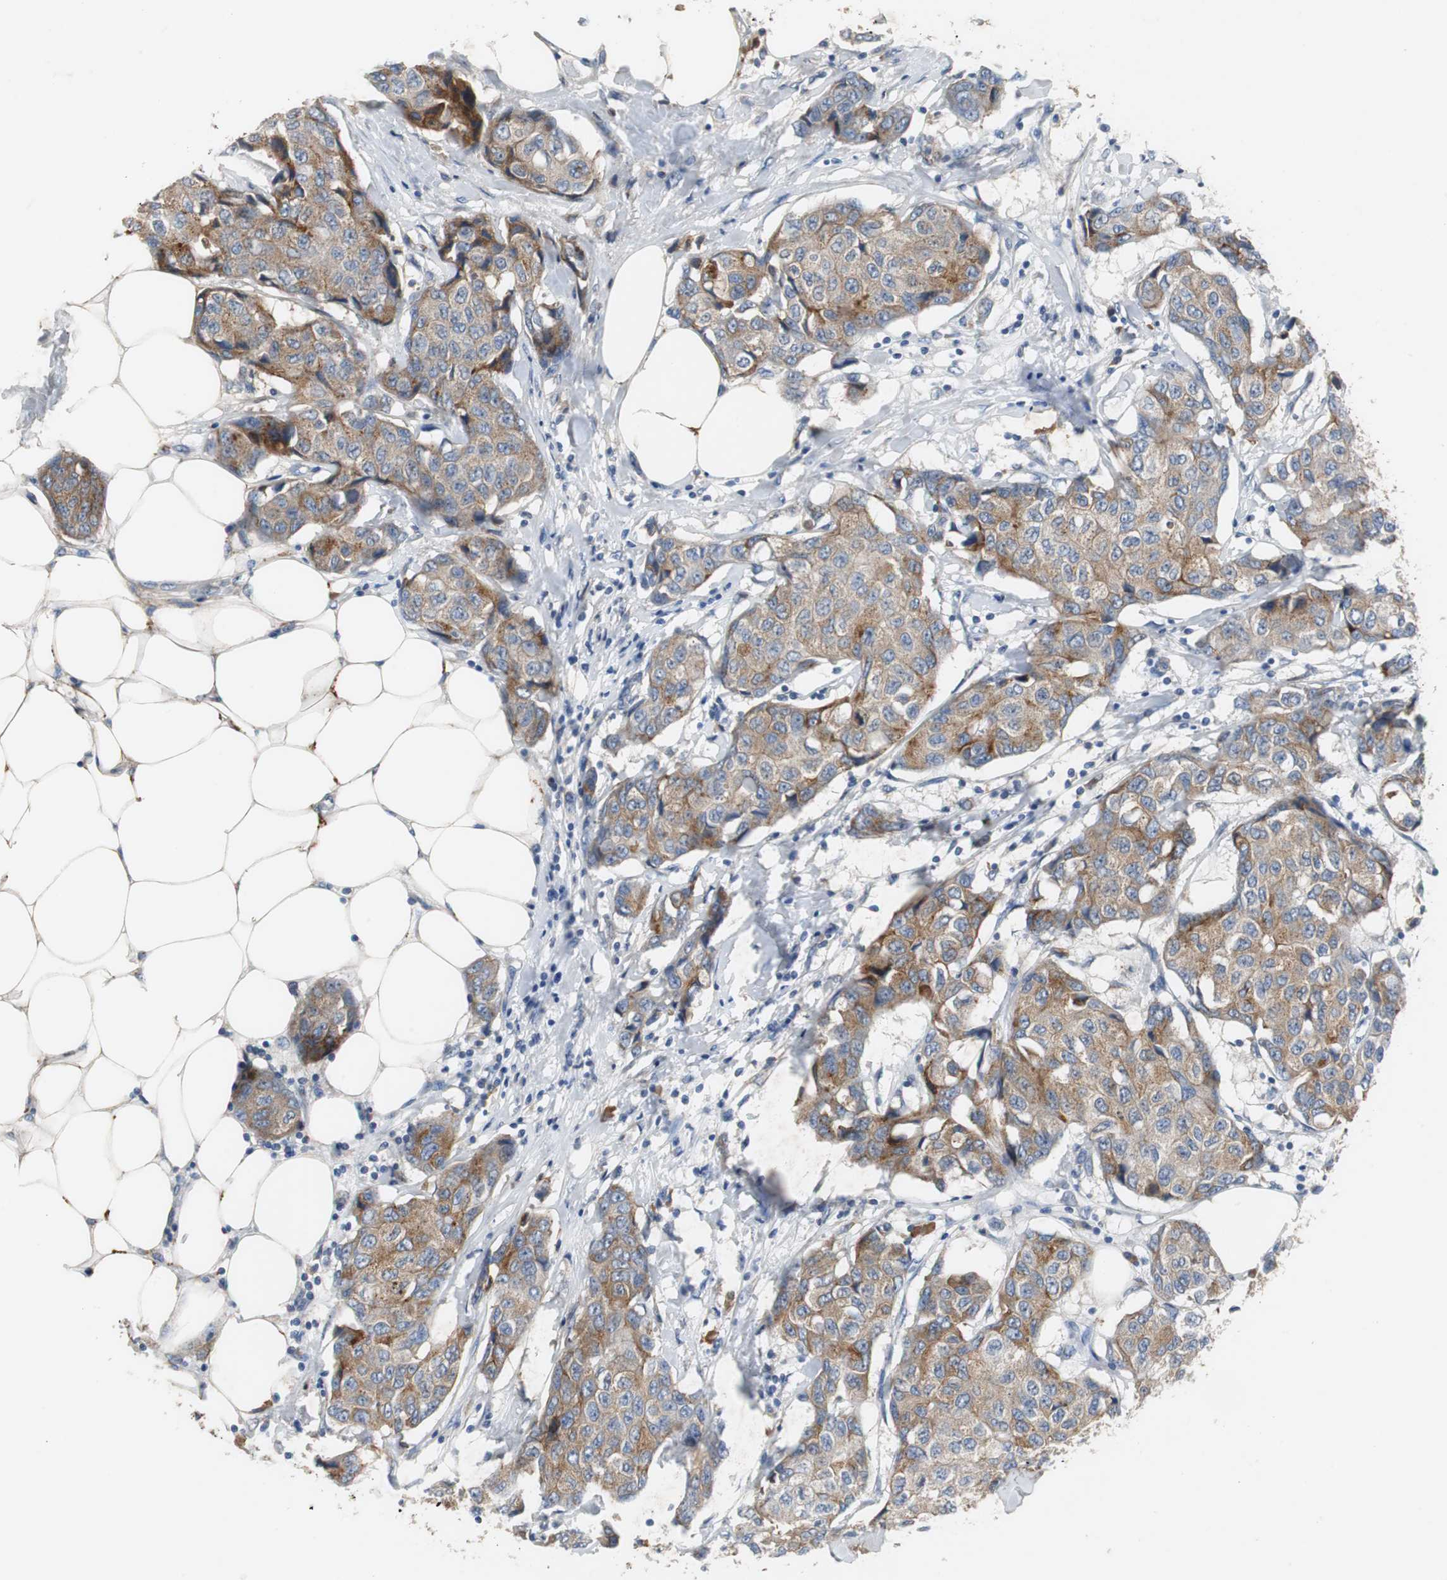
{"staining": {"intensity": "moderate", "quantity": ">75%", "location": "cytoplasmic/membranous"}, "tissue": "breast cancer", "cell_type": "Tumor cells", "image_type": "cancer", "snomed": [{"axis": "morphology", "description": "Duct carcinoma"}, {"axis": "topography", "description": "Breast"}], "caption": "Protein staining displays moderate cytoplasmic/membranous positivity in about >75% of tumor cells in breast cancer (infiltrating ductal carcinoma).", "gene": "SORT1", "patient": {"sex": "female", "age": 80}}